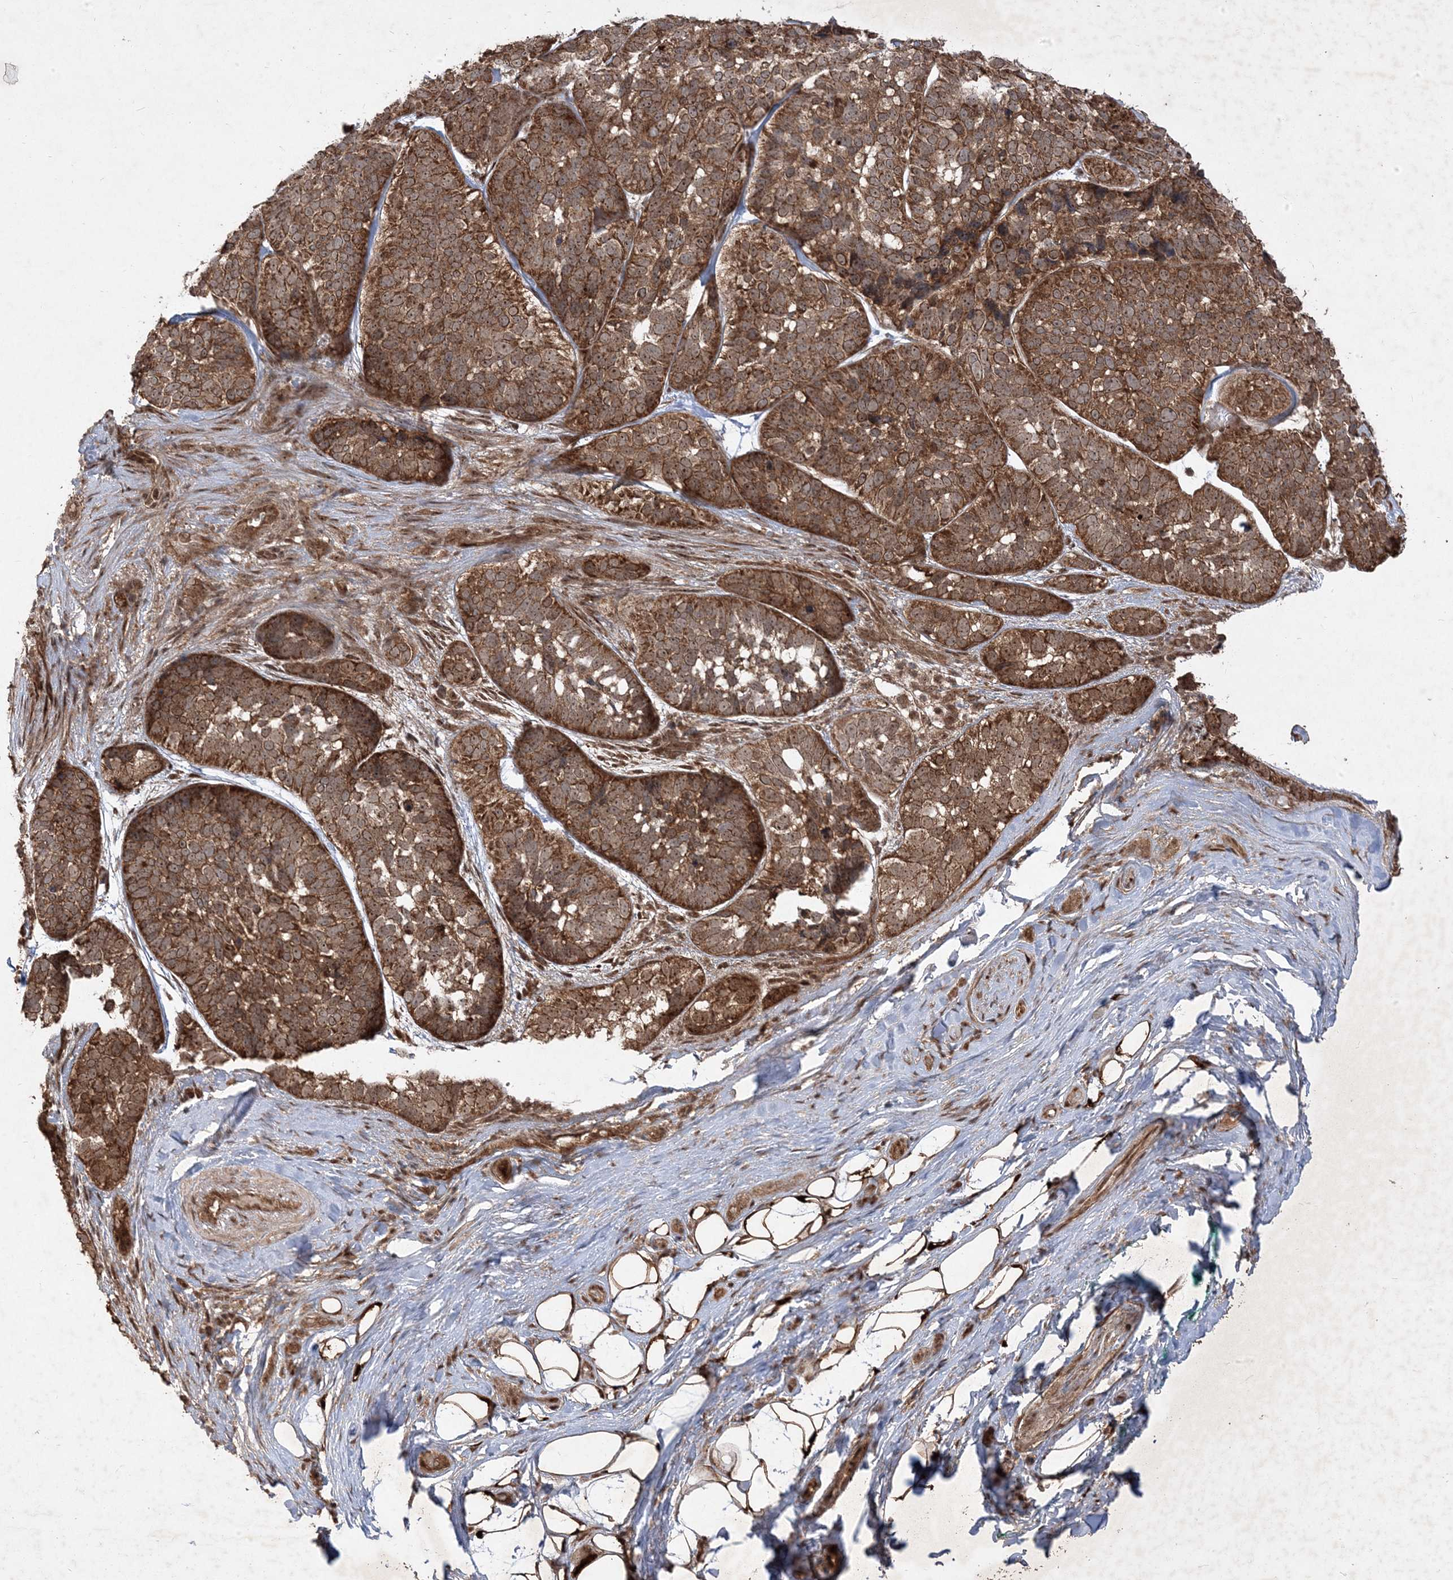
{"staining": {"intensity": "moderate", "quantity": ">75%", "location": "cytoplasmic/membranous,nuclear"}, "tissue": "skin cancer", "cell_type": "Tumor cells", "image_type": "cancer", "snomed": [{"axis": "morphology", "description": "Basal cell carcinoma"}, {"axis": "topography", "description": "Skin"}], "caption": "This histopathology image displays skin cancer stained with IHC to label a protein in brown. The cytoplasmic/membranous and nuclear of tumor cells show moderate positivity for the protein. Nuclei are counter-stained blue.", "gene": "PLEKHM2", "patient": {"sex": "male", "age": 62}}